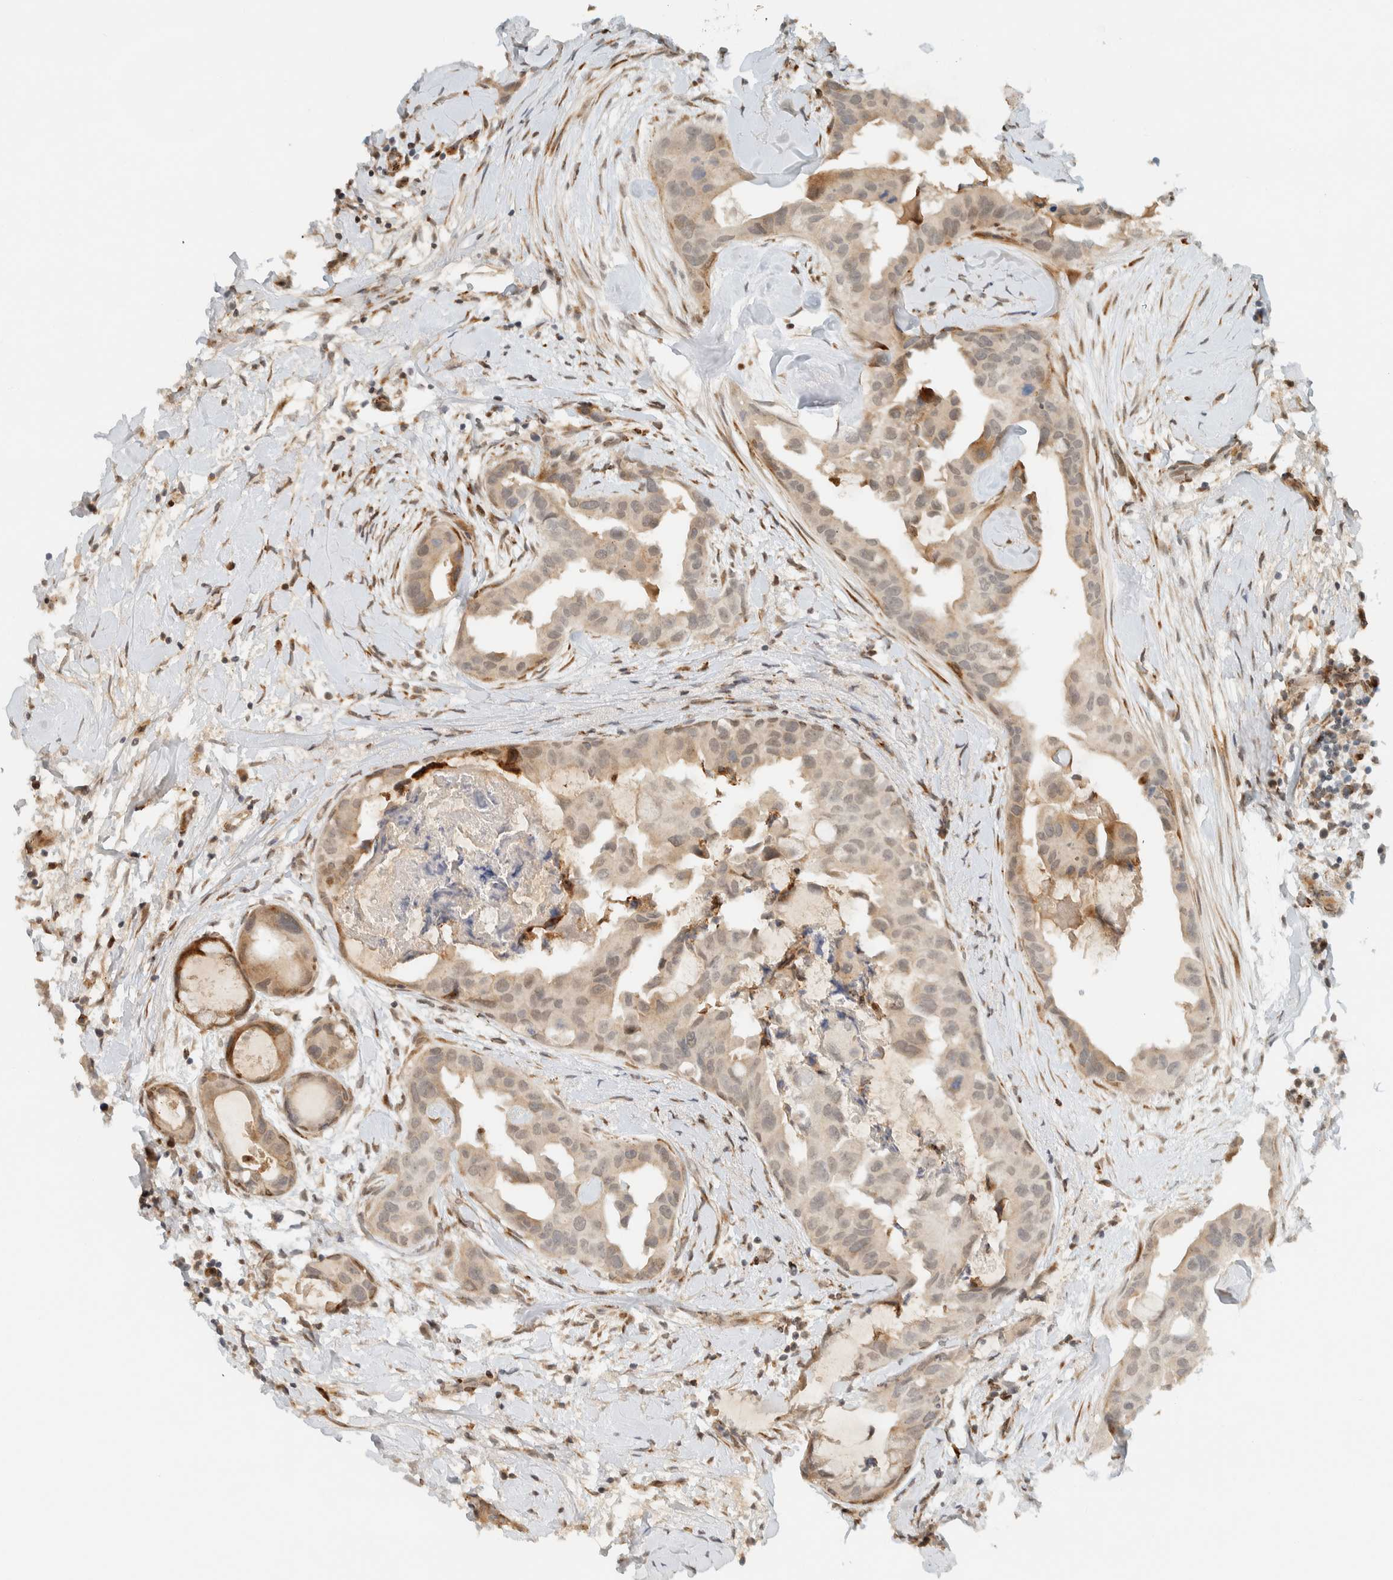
{"staining": {"intensity": "weak", "quantity": "<25%", "location": "cytoplasmic/membranous,nuclear"}, "tissue": "breast cancer", "cell_type": "Tumor cells", "image_type": "cancer", "snomed": [{"axis": "morphology", "description": "Duct carcinoma"}, {"axis": "topography", "description": "Breast"}], "caption": "IHC histopathology image of human breast cancer stained for a protein (brown), which demonstrates no positivity in tumor cells. Nuclei are stained in blue.", "gene": "ITPRID1", "patient": {"sex": "female", "age": 40}}